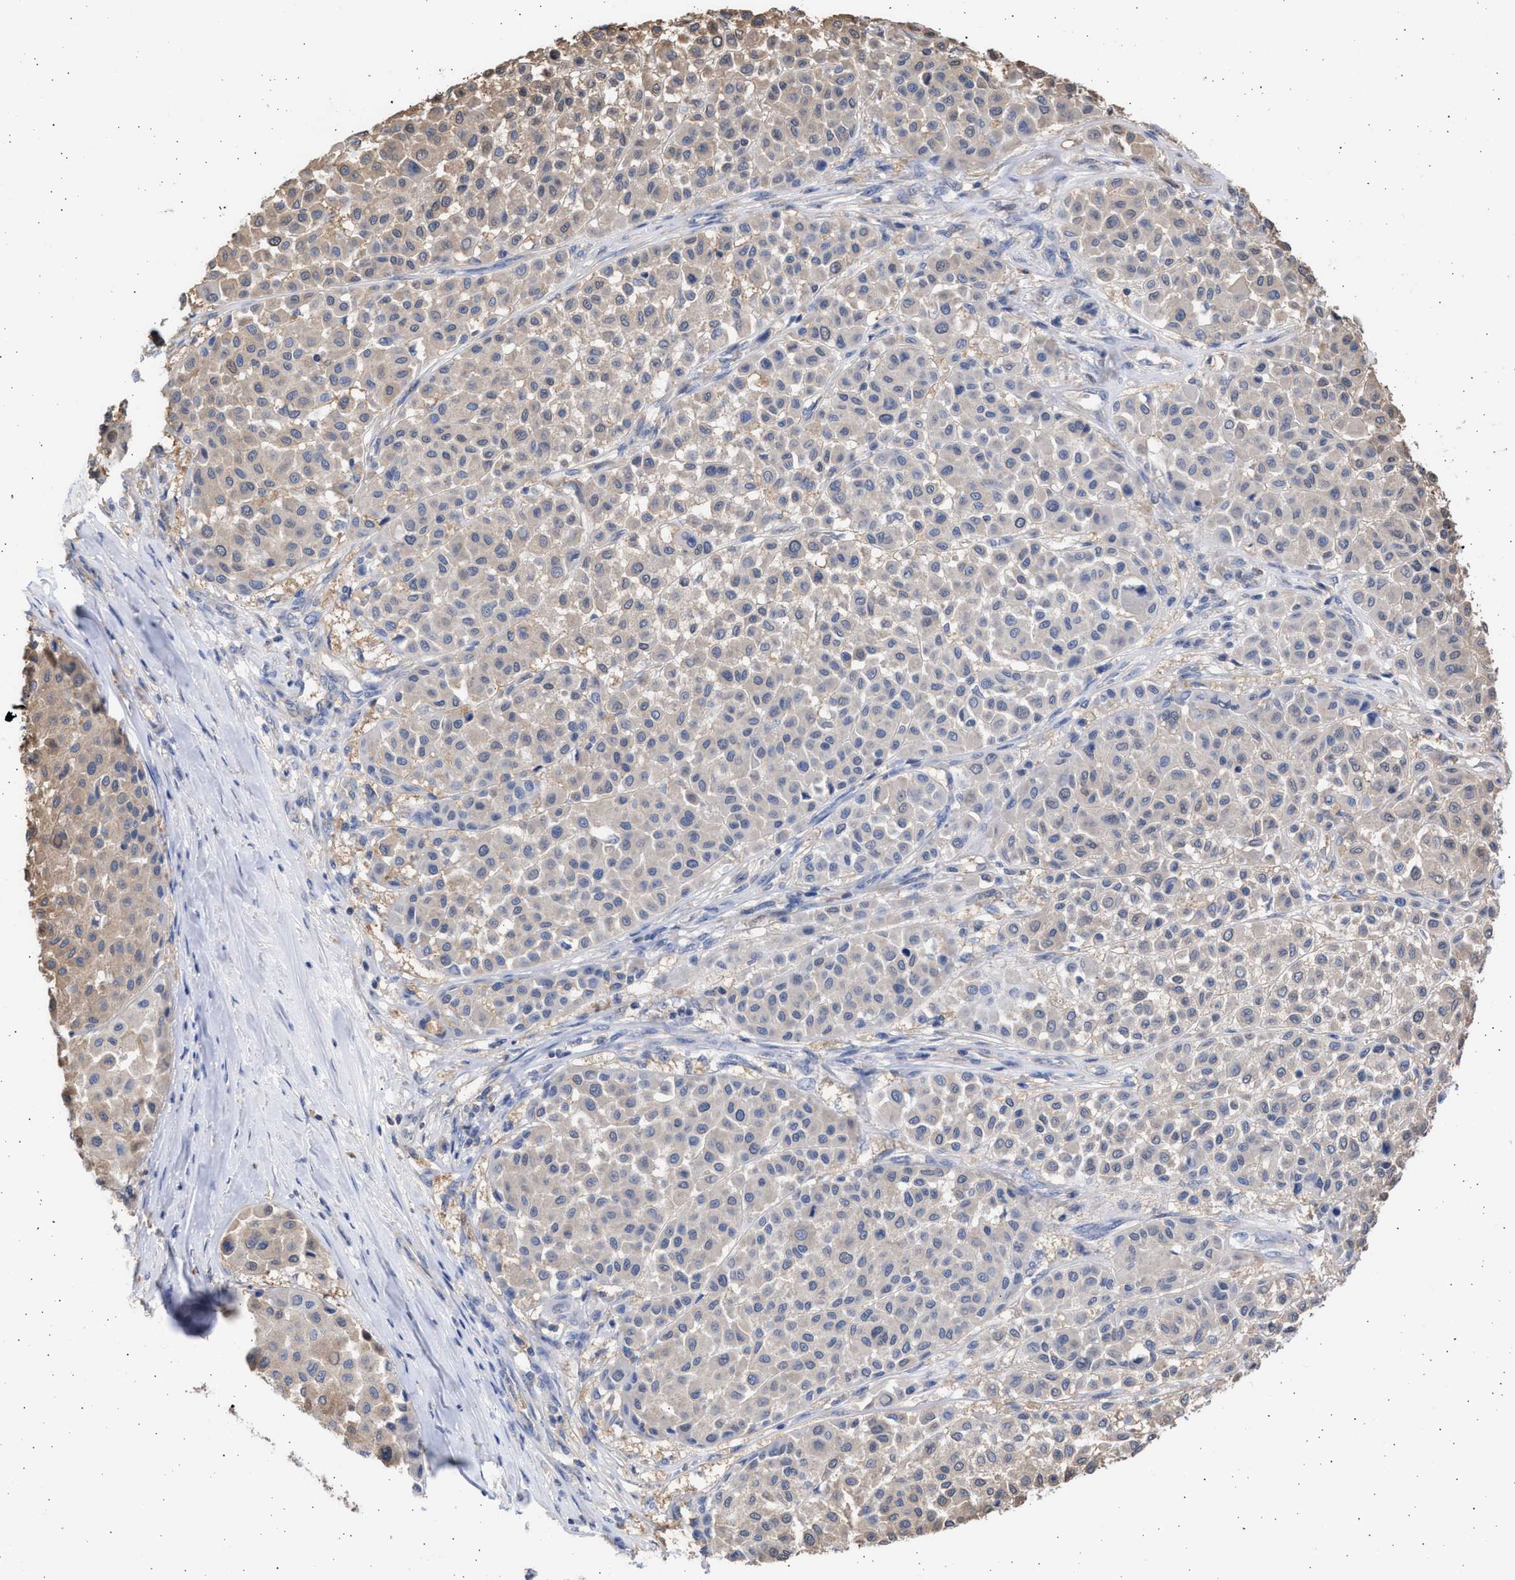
{"staining": {"intensity": "weak", "quantity": "25%-75%", "location": "cytoplasmic/membranous"}, "tissue": "melanoma", "cell_type": "Tumor cells", "image_type": "cancer", "snomed": [{"axis": "morphology", "description": "Malignant melanoma, Metastatic site"}, {"axis": "topography", "description": "Soft tissue"}], "caption": "IHC (DAB) staining of human melanoma shows weak cytoplasmic/membranous protein positivity in about 25%-75% of tumor cells.", "gene": "ALDOC", "patient": {"sex": "male", "age": 41}}